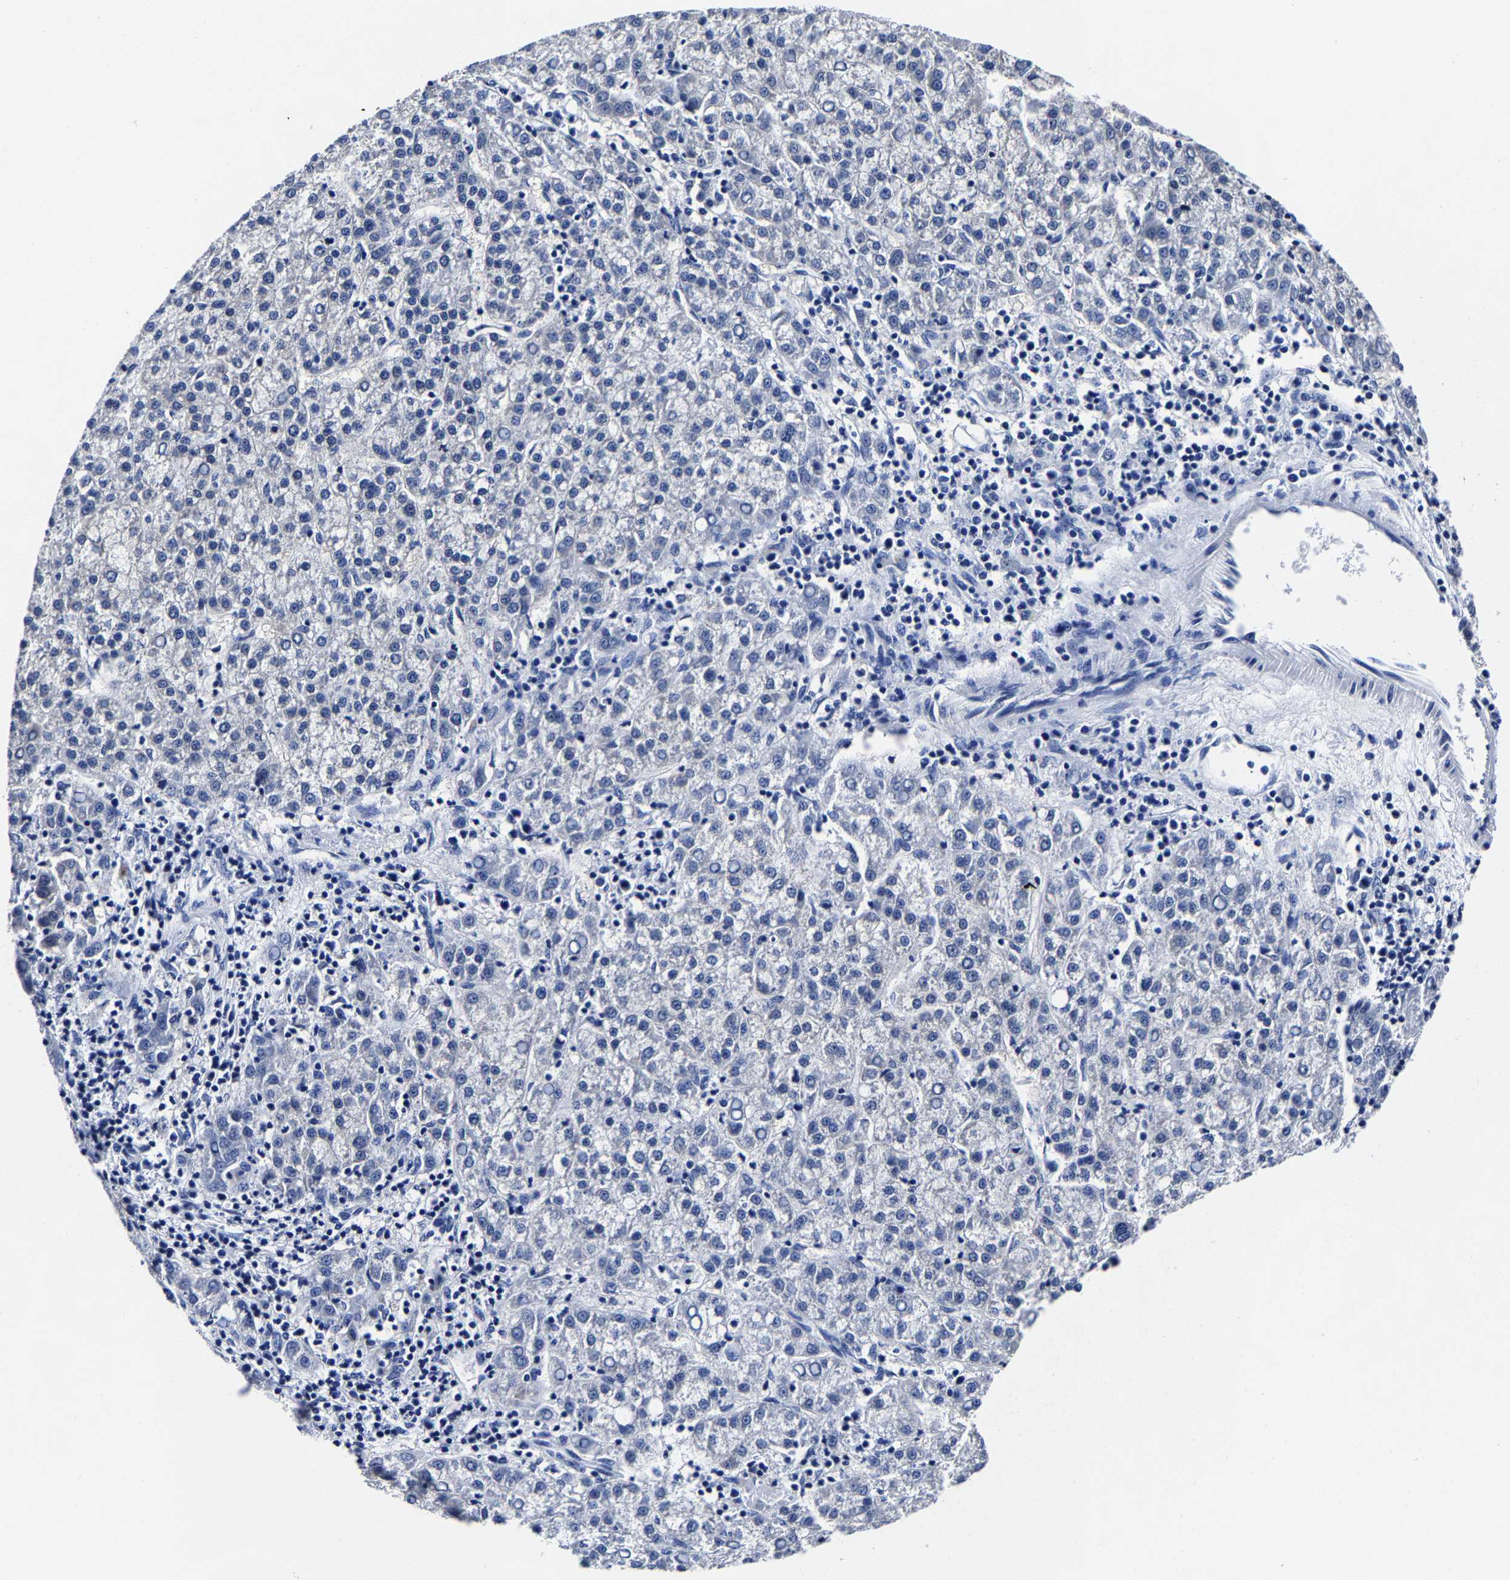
{"staining": {"intensity": "negative", "quantity": "none", "location": "none"}, "tissue": "liver cancer", "cell_type": "Tumor cells", "image_type": "cancer", "snomed": [{"axis": "morphology", "description": "Carcinoma, Hepatocellular, NOS"}, {"axis": "topography", "description": "Liver"}], "caption": "The IHC micrograph has no significant expression in tumor cells of hepatocellular carcinoma (liver) tissue.", "gene": "CPA2", "patient": {"sex": "female", "age": 58}}